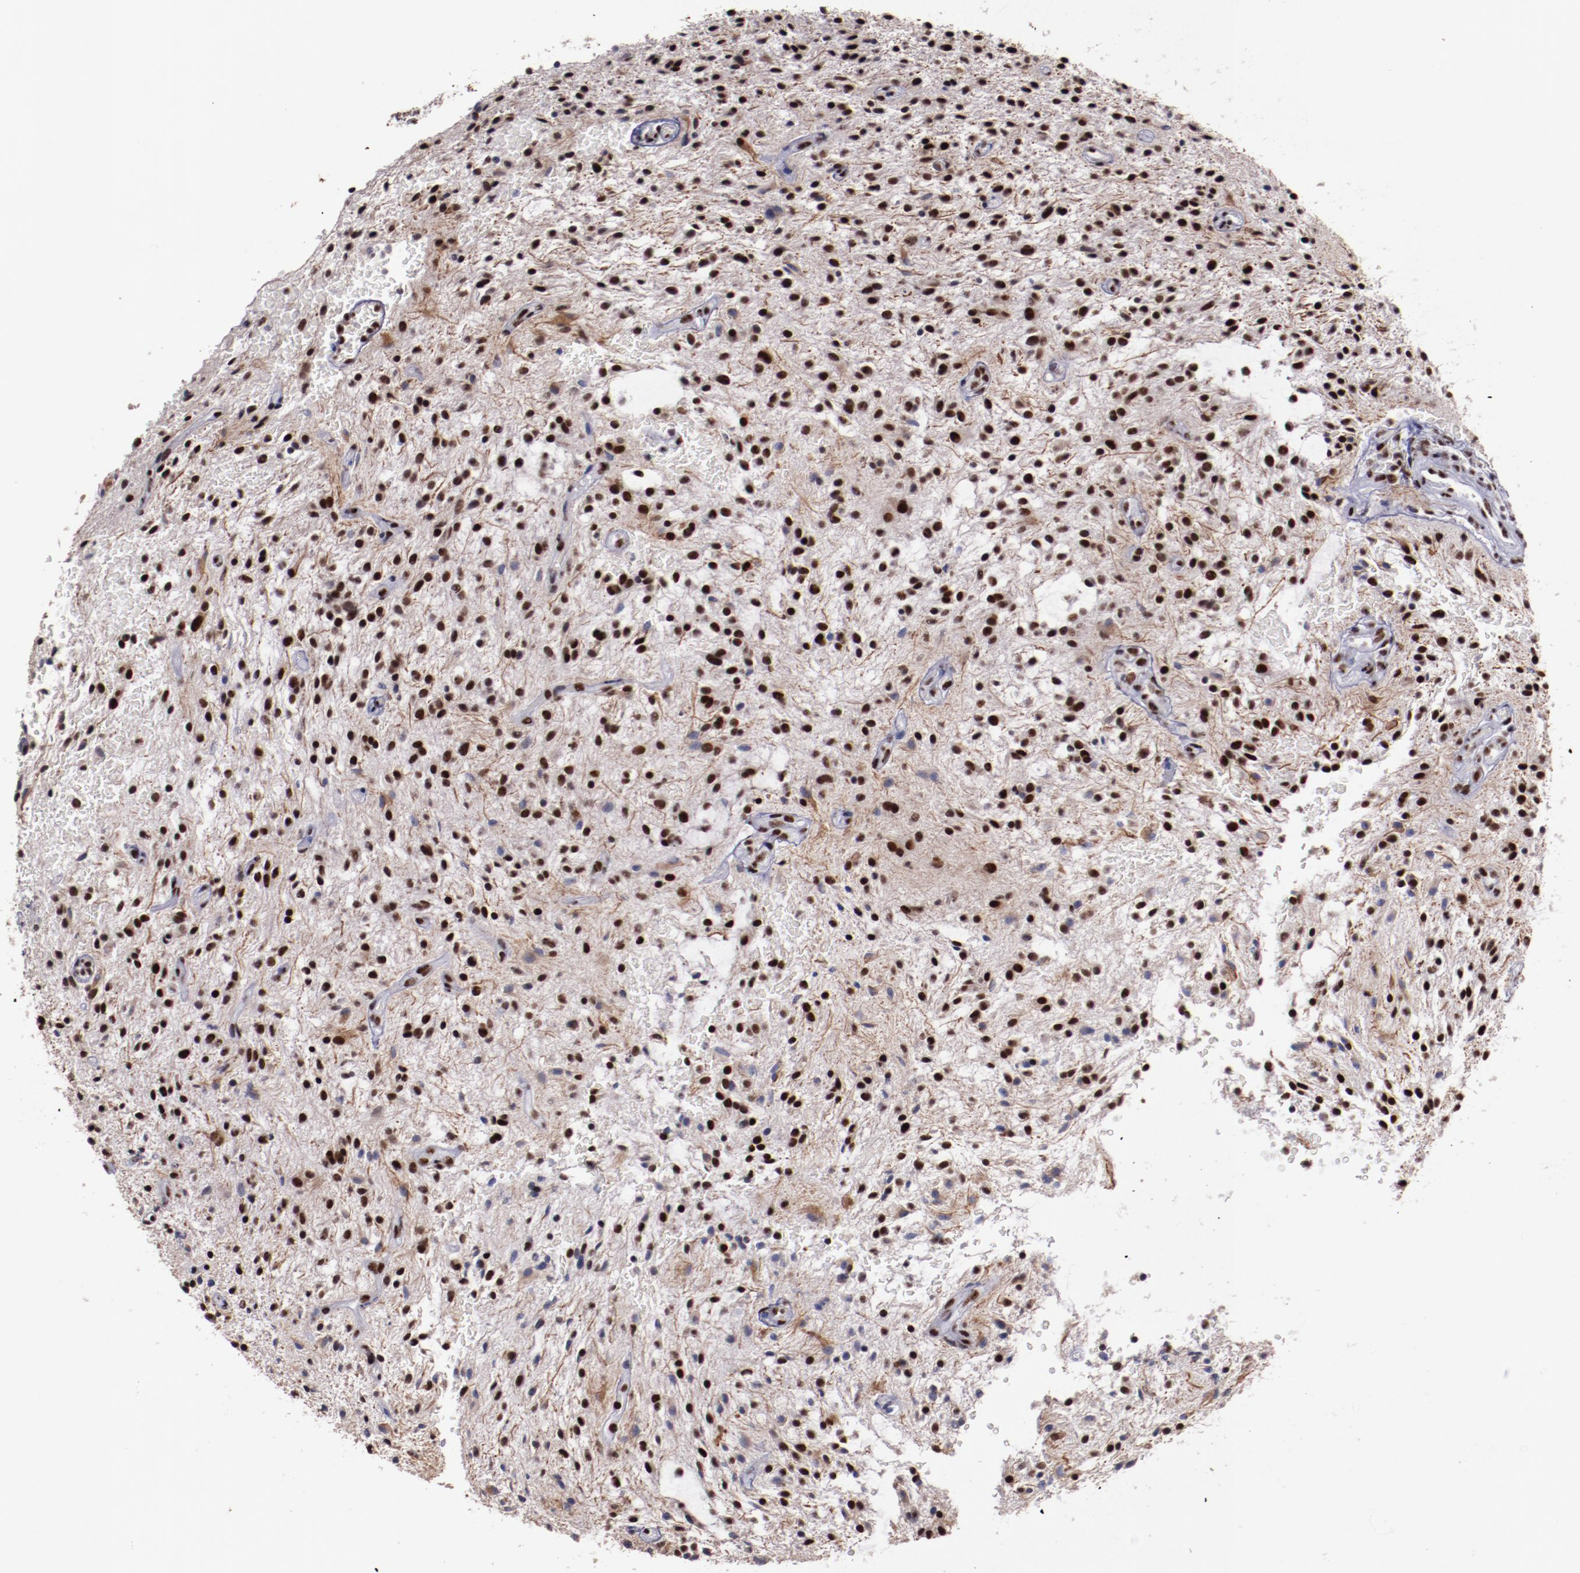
{"staining": {"intensity": "strong", "quantity": ">75%", "location": "nuclear"}, "tissue": "glioma", "cell_type": "Tumor cells", "image_type": "cancer", "snomed": [{"axis": "morphology", "description": "Glioma, malignant, NOS"}, {"axis": "topography", "description": "Cerebellum"}], "caption": "DAB (3,3'-diaminobenzidine) immunohistochemical staining of human malignant glioma shows strong nuclear protein staining in approximately >75% of tumor cells.", "gene": "PPP4R3A", "patient": {"sex": "female", "age": 10}}